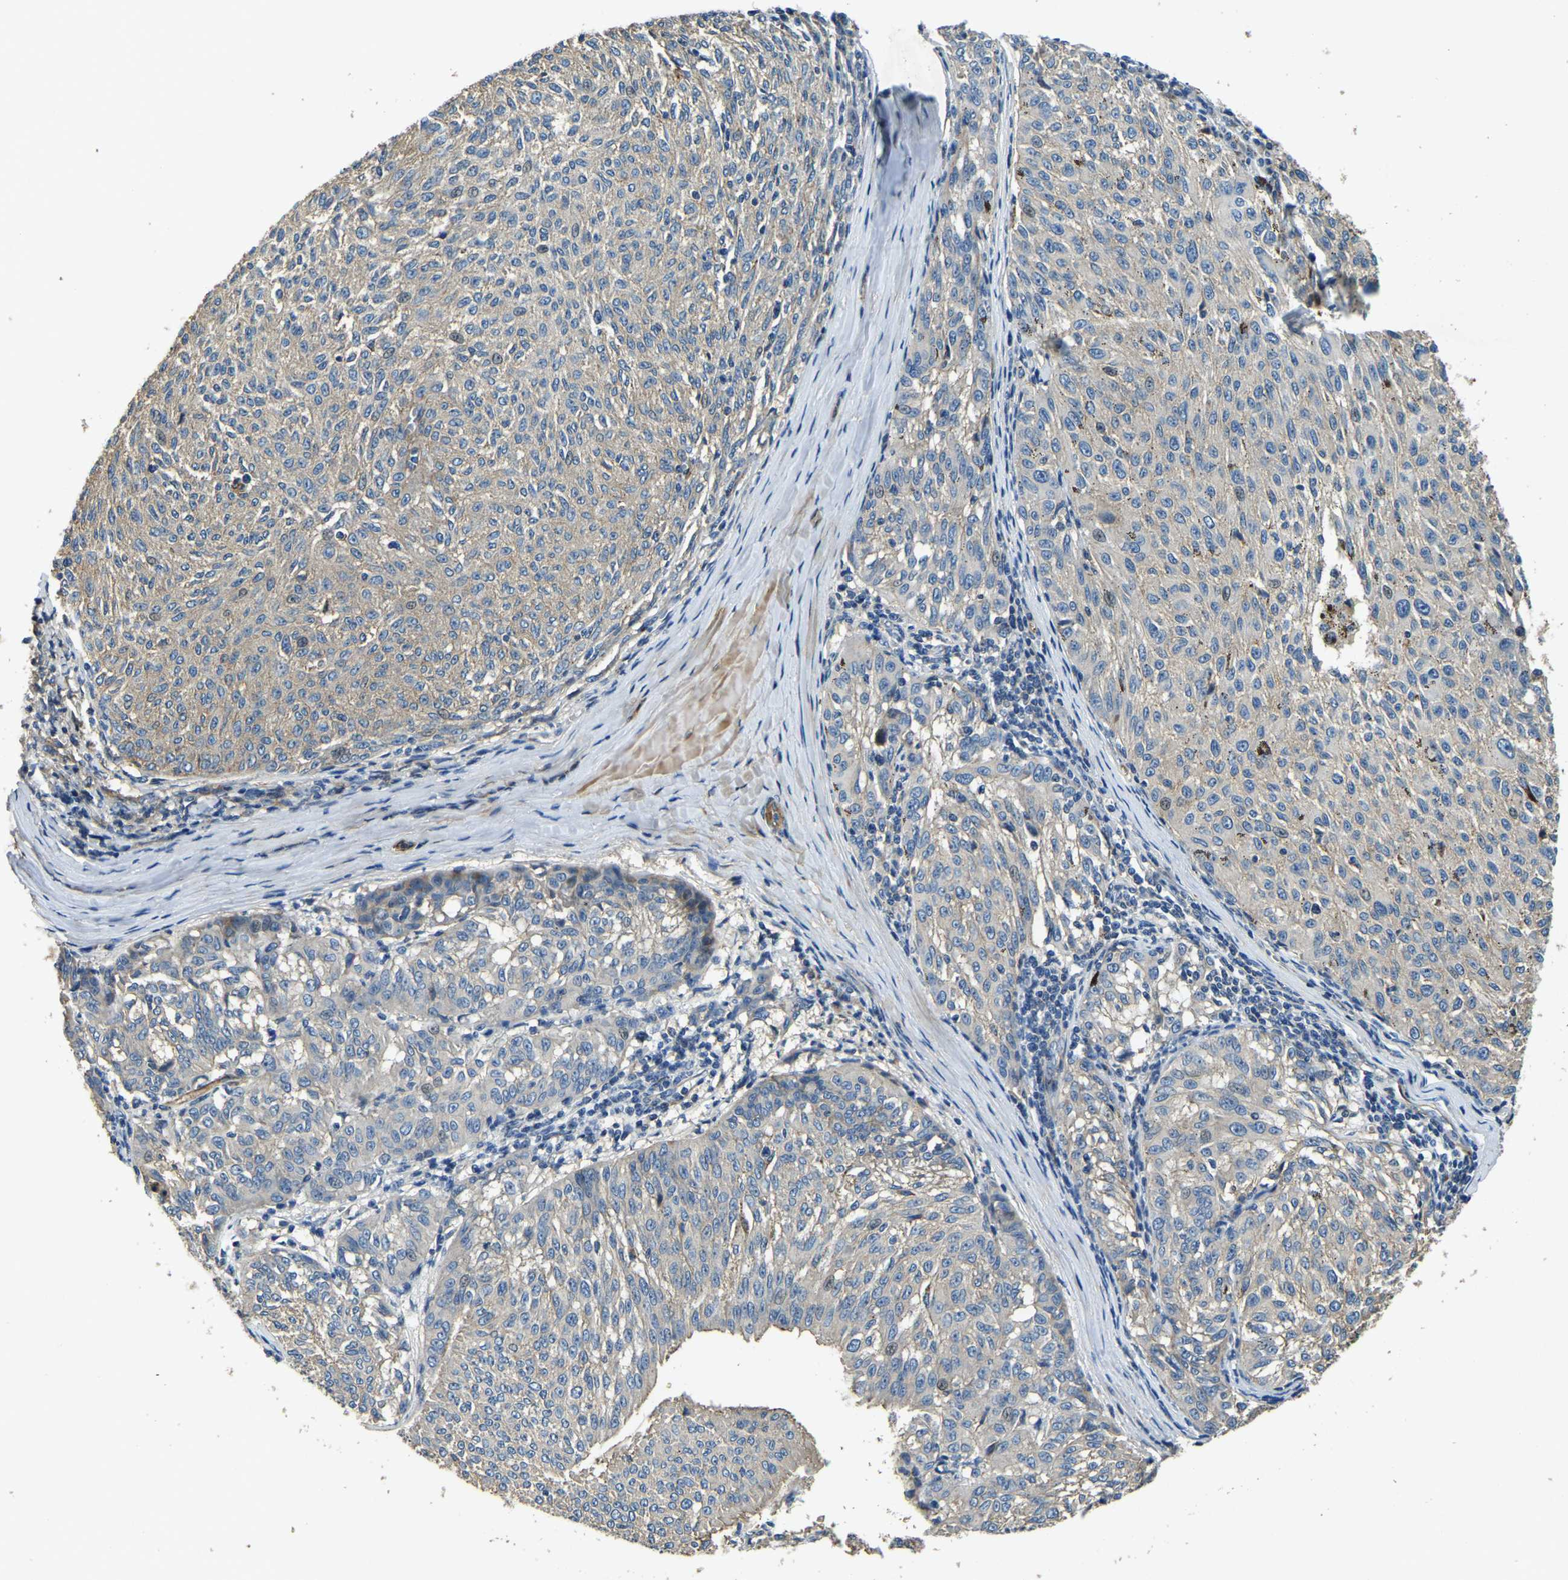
{"staining": {"intensity": "negative", "quantity": "none", "location": "none"}, "tissue": "melanoma", "cell_type": "Tumor cells", "image_type": "cancer", "snomed": [{"axis": "morphology", "description": "Malignant melanoma, NOS"}, {"axis": "topography", "description": "Skin"}], "caption": "Malignant melanoma was stained to show a protein in brown. There is no significant positivity in tumor cells.", "gene": "RNF39", "patient": {"sex": "female", "age": 72}}